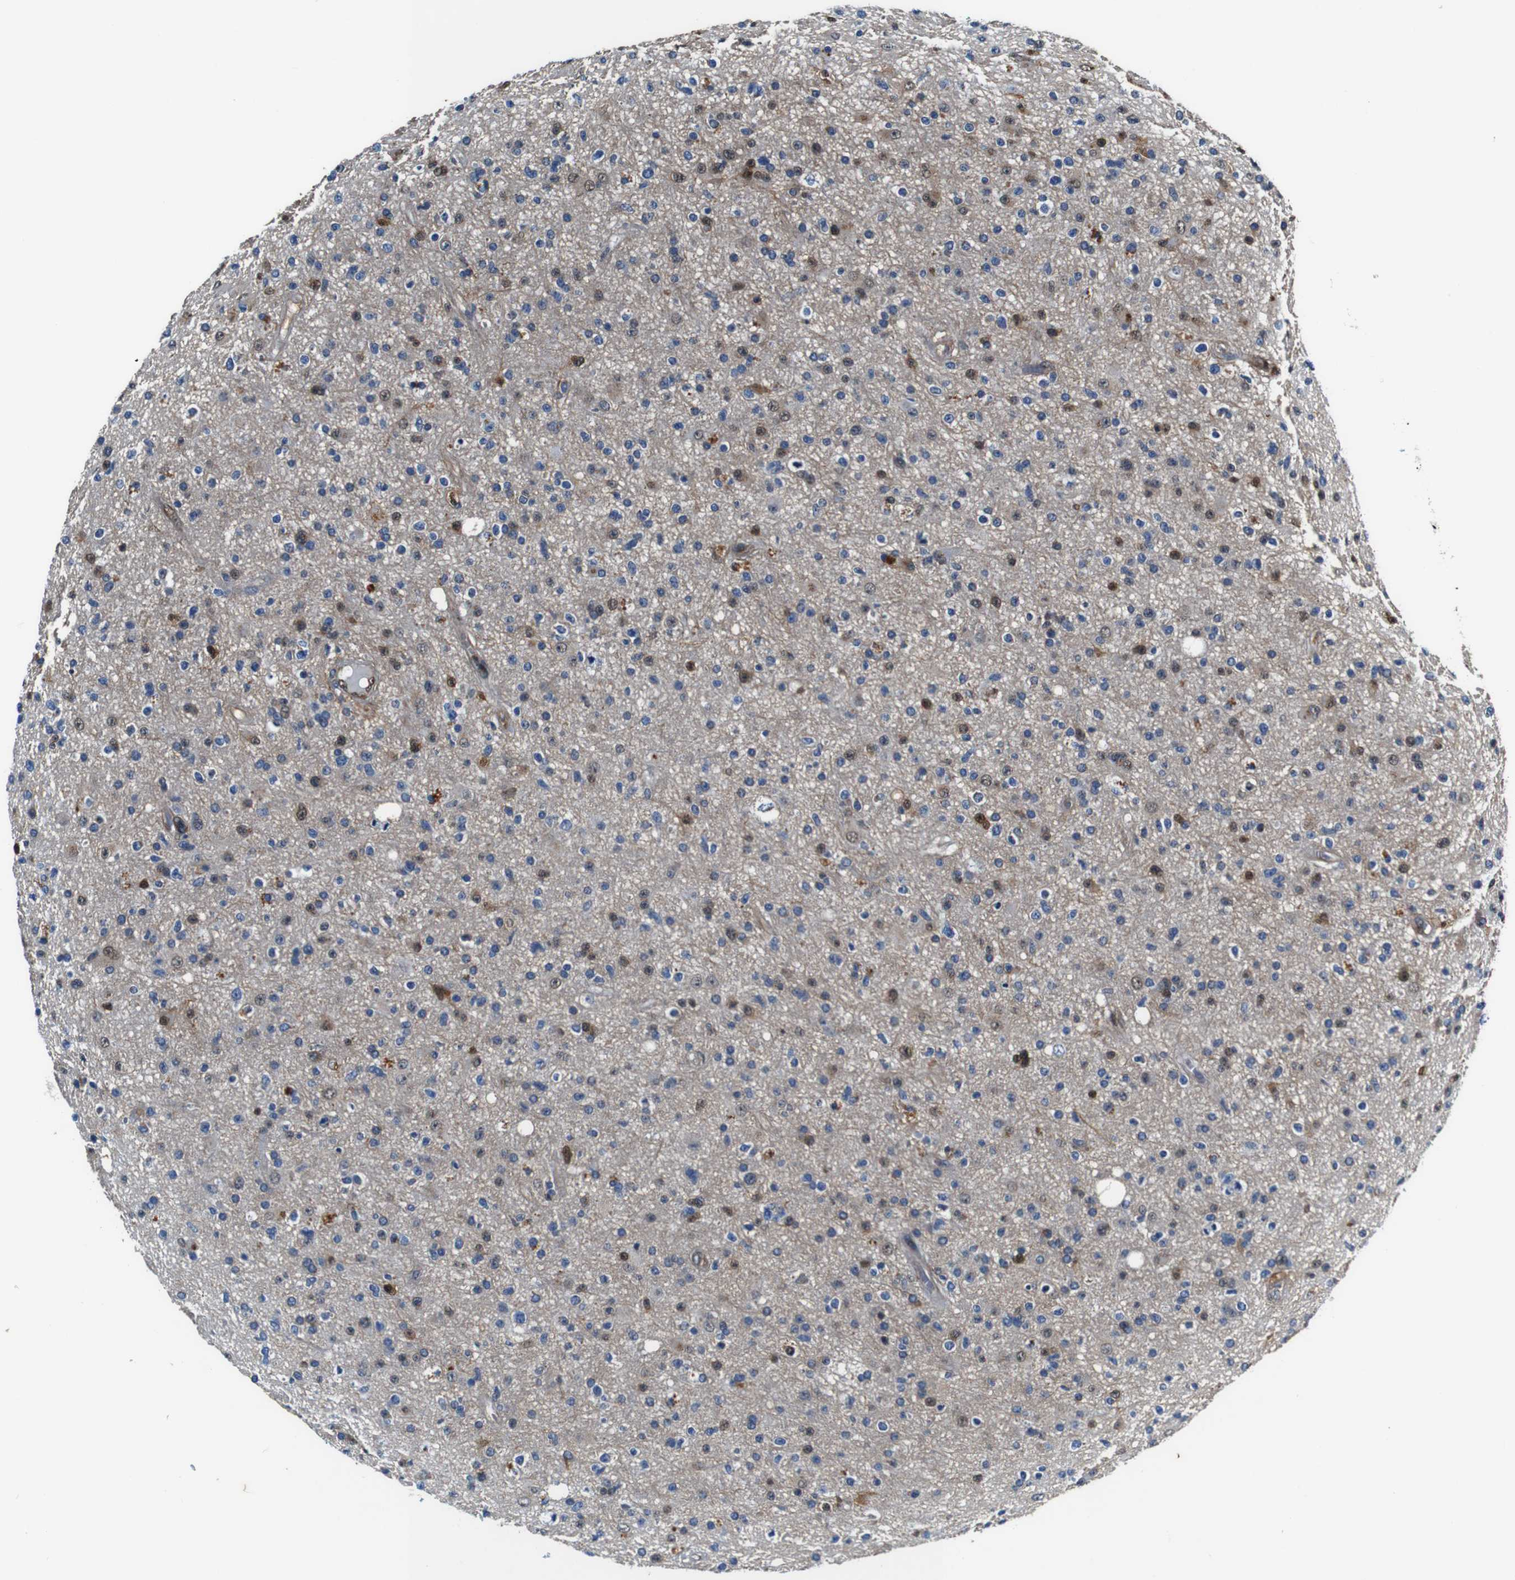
{"staining": {"intensity": "strong", "quantity": "<25%", "location": "cytoplasmic/membranous,nuclear"}, "tissue": "glioma", "cell_type": "Tumor cells", "image_type": "cancer", "snomed": [{"axis": "morphology", "description": "Glioma, malignant, High grade"}, {"axis": "topography", "description": "Brain"}], "caption": "Malignant glioma (high-grade) was stained to show a protein in brown. There is medium levels of strong cytoplasmic/membranous and nuclear expression in approximately <25% of tumor cells.", "gene": "ANXA1", "patient": {"sex": "male", "age": 33}}